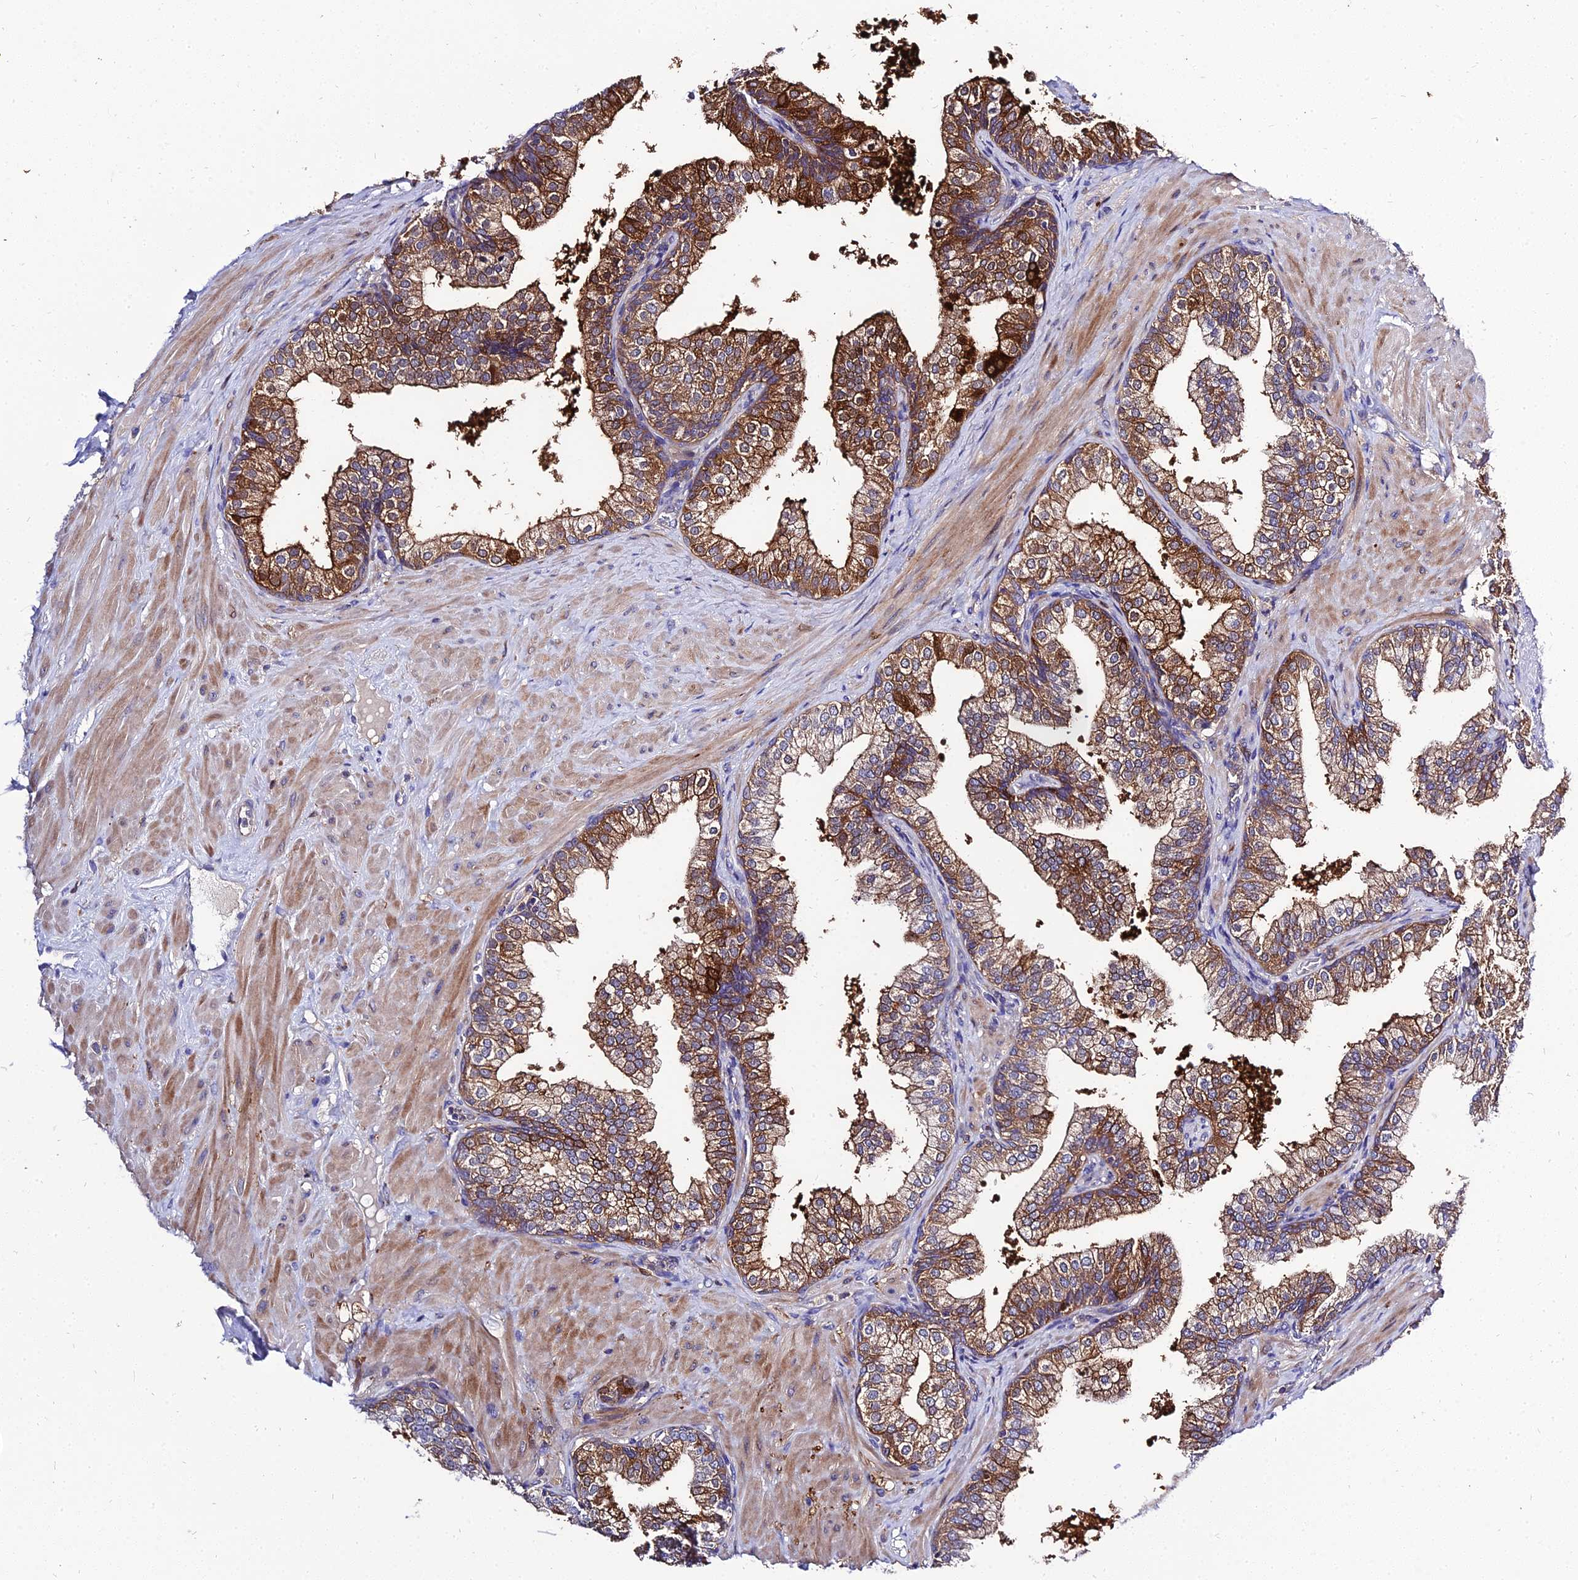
{"staining": {"intensity": "strong", "quantity": "25%-75%", "location": "cytoplasmic/membranous"}, "tissue": "prostate", "cell_type": "Glandular cells", "image_type": "normal", "snomed": [{"axis": "morphology", "description": "Normal tissue, NOS"}, {"axis": "topography", "description": "Prostate"}], "caption": "An IHC image of benign tissue is shown. Protein staining in brown shows strong cytoplasmic/membranous positivity in prostate within glandular cells. Nuclei are stained in blue.", "gene": "C2orf69", "patient": {"sex": "male", "age": 60}}